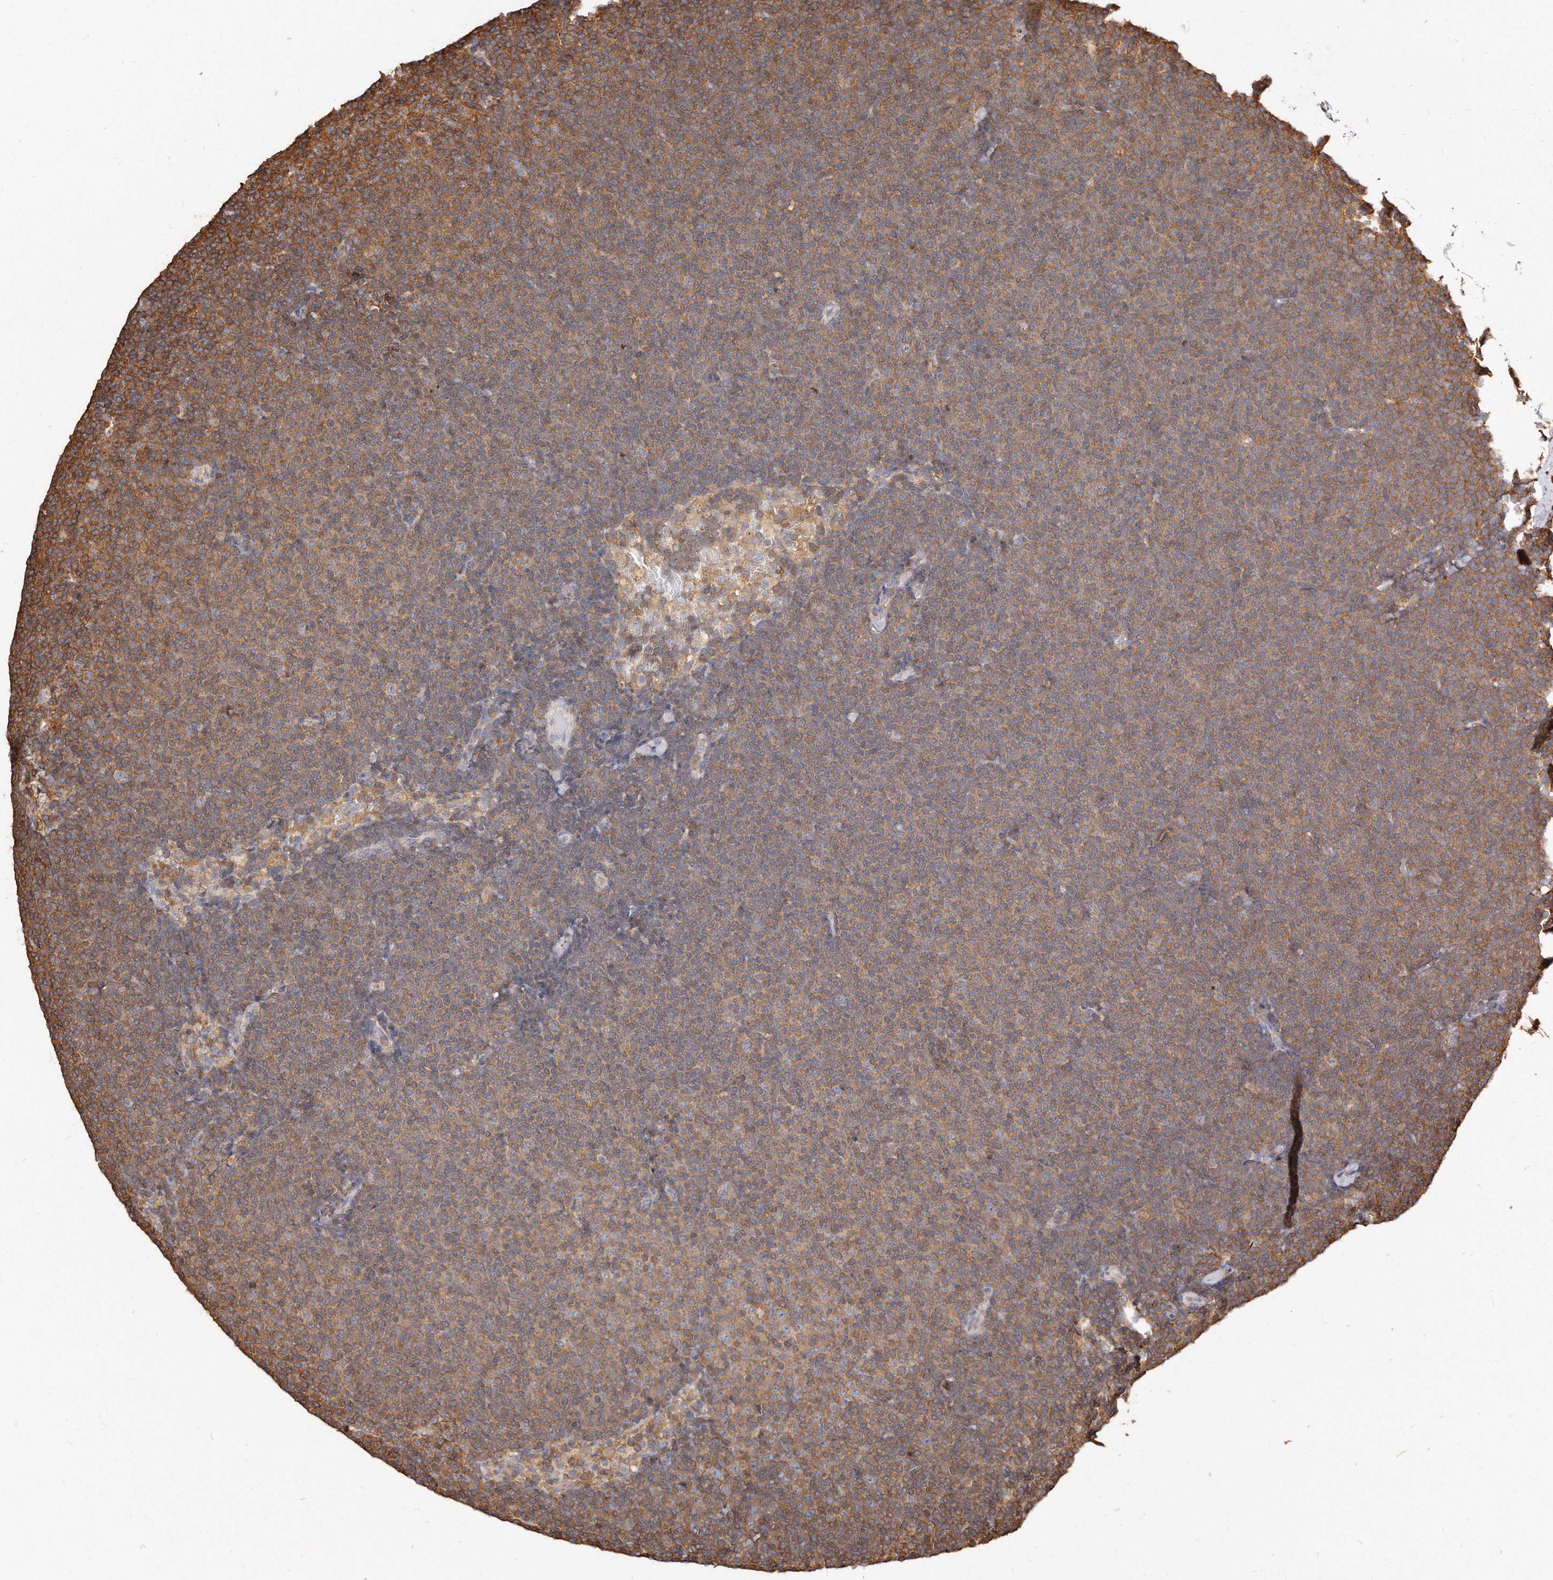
{"staining": {"intensity": "moderate", "quantity": "25%-75%", "location": "cytoplasmic/membranous"}, "tissue": "lymphoma", "cell_type": "Tumor cells", "image_type": "cancer", "snomed": [{"axis": "morphology", "description": "Malignant lymphoma, non-Hodgkin's type, Low grade"}, {"axis": "topography", "description": "Lymph node"}], "caption": "Protein staining exhibits moderate cytoplasmic/membranous staining in approximately 25%-75% of tumor cells in lymphoma.", "gene": "CAP1", "patient": {"sex": "female", "age": 53}}